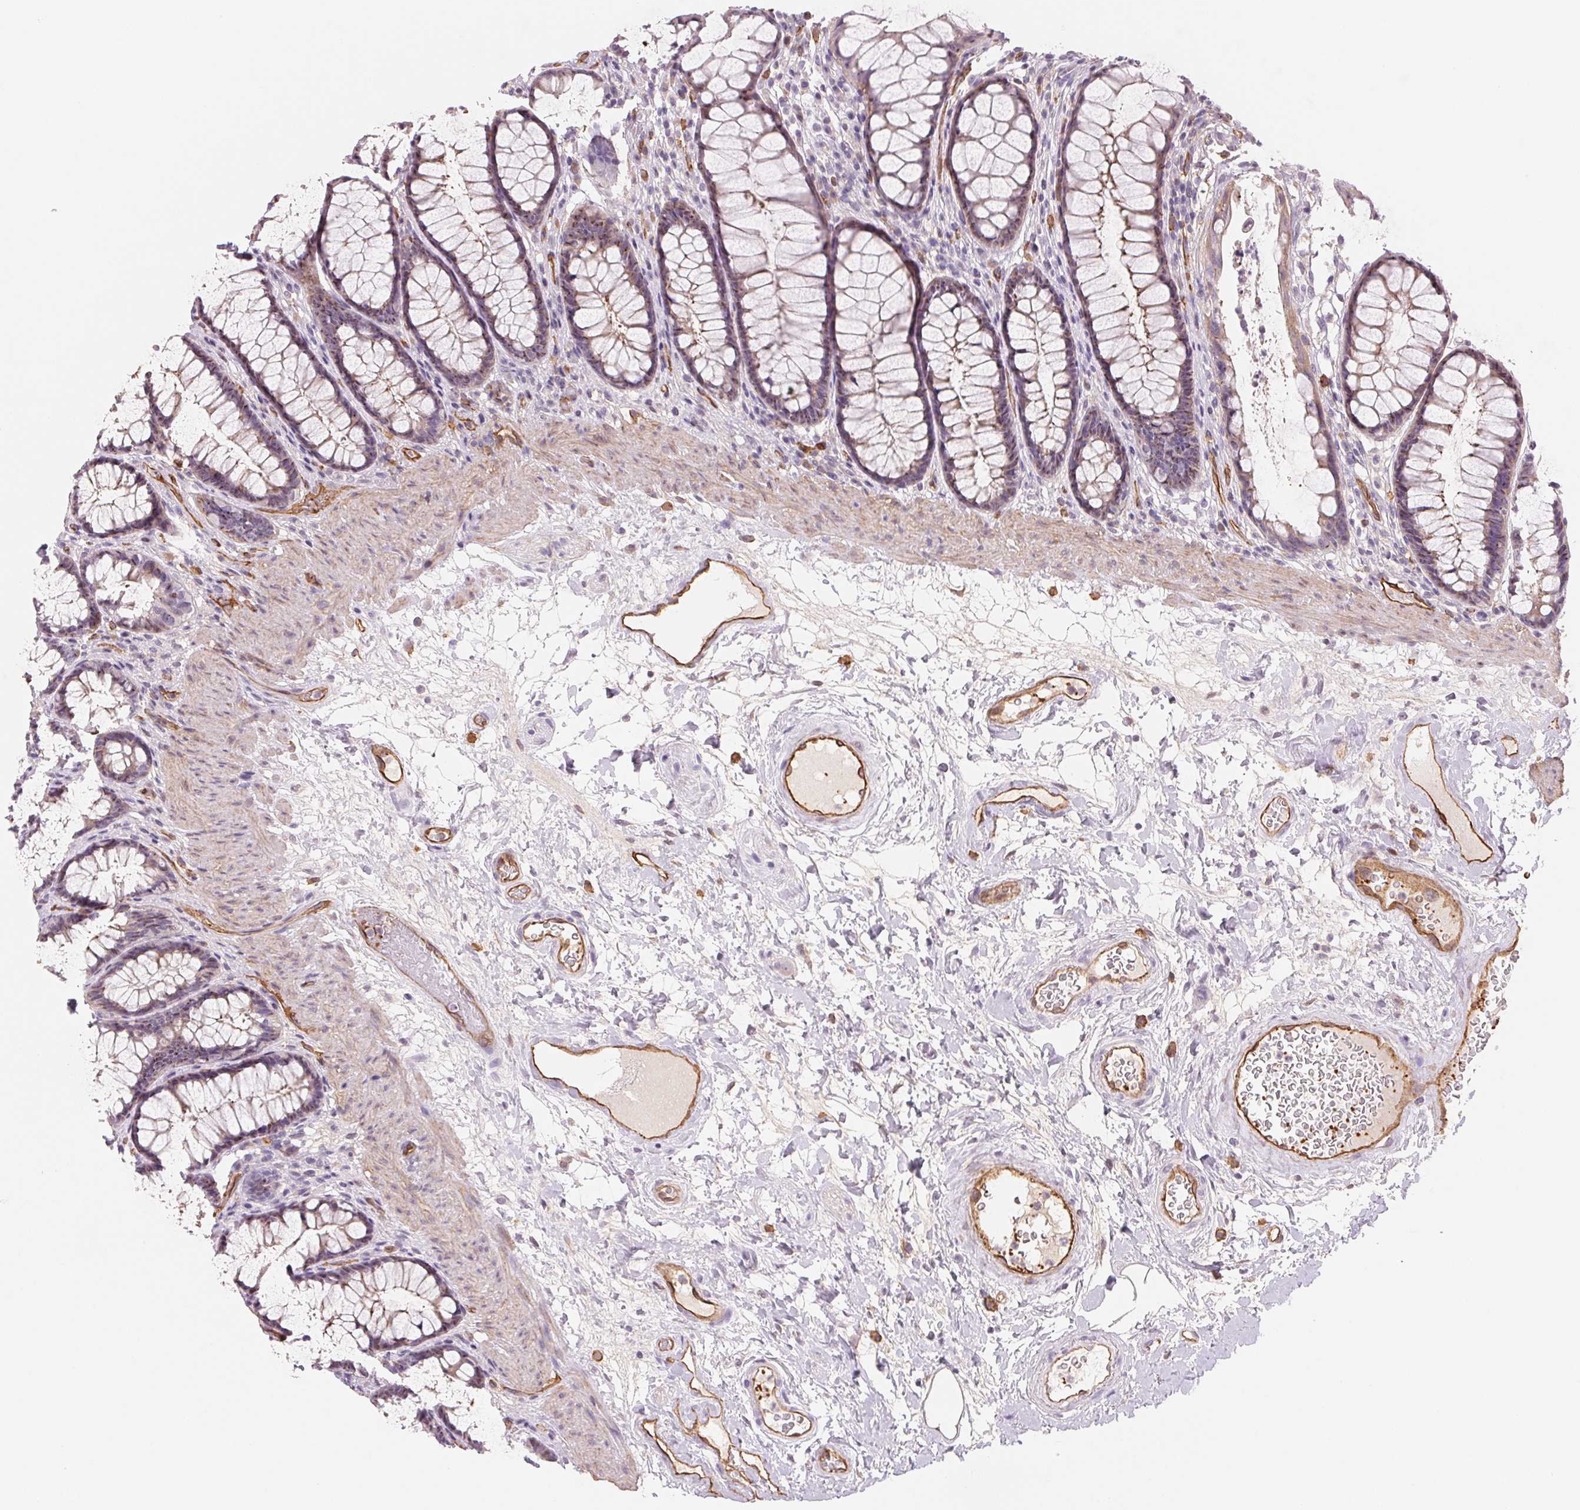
{"staining": {"intensity": "weak", "quantity": "25%-75%", "location": "cytoplasmic/membranous"}, "tissue": "rectum", "cell_type": "Glandular cells", "image_type": "normal", "snomed": [{"axis": "morphology", "description": "Normal tissue, NOS"}, {"axis": "topography", "description": "Rectum"}], "caption": "The histopathology image reveals immunohistochemical staining of unremarkable rectum. There is weak cytoplasmic/membranous staining is present in approximately 25%-75% of glandular cells.", "gene": "ANKRD13B", "patient": {"sex": "male", "age": 72}}